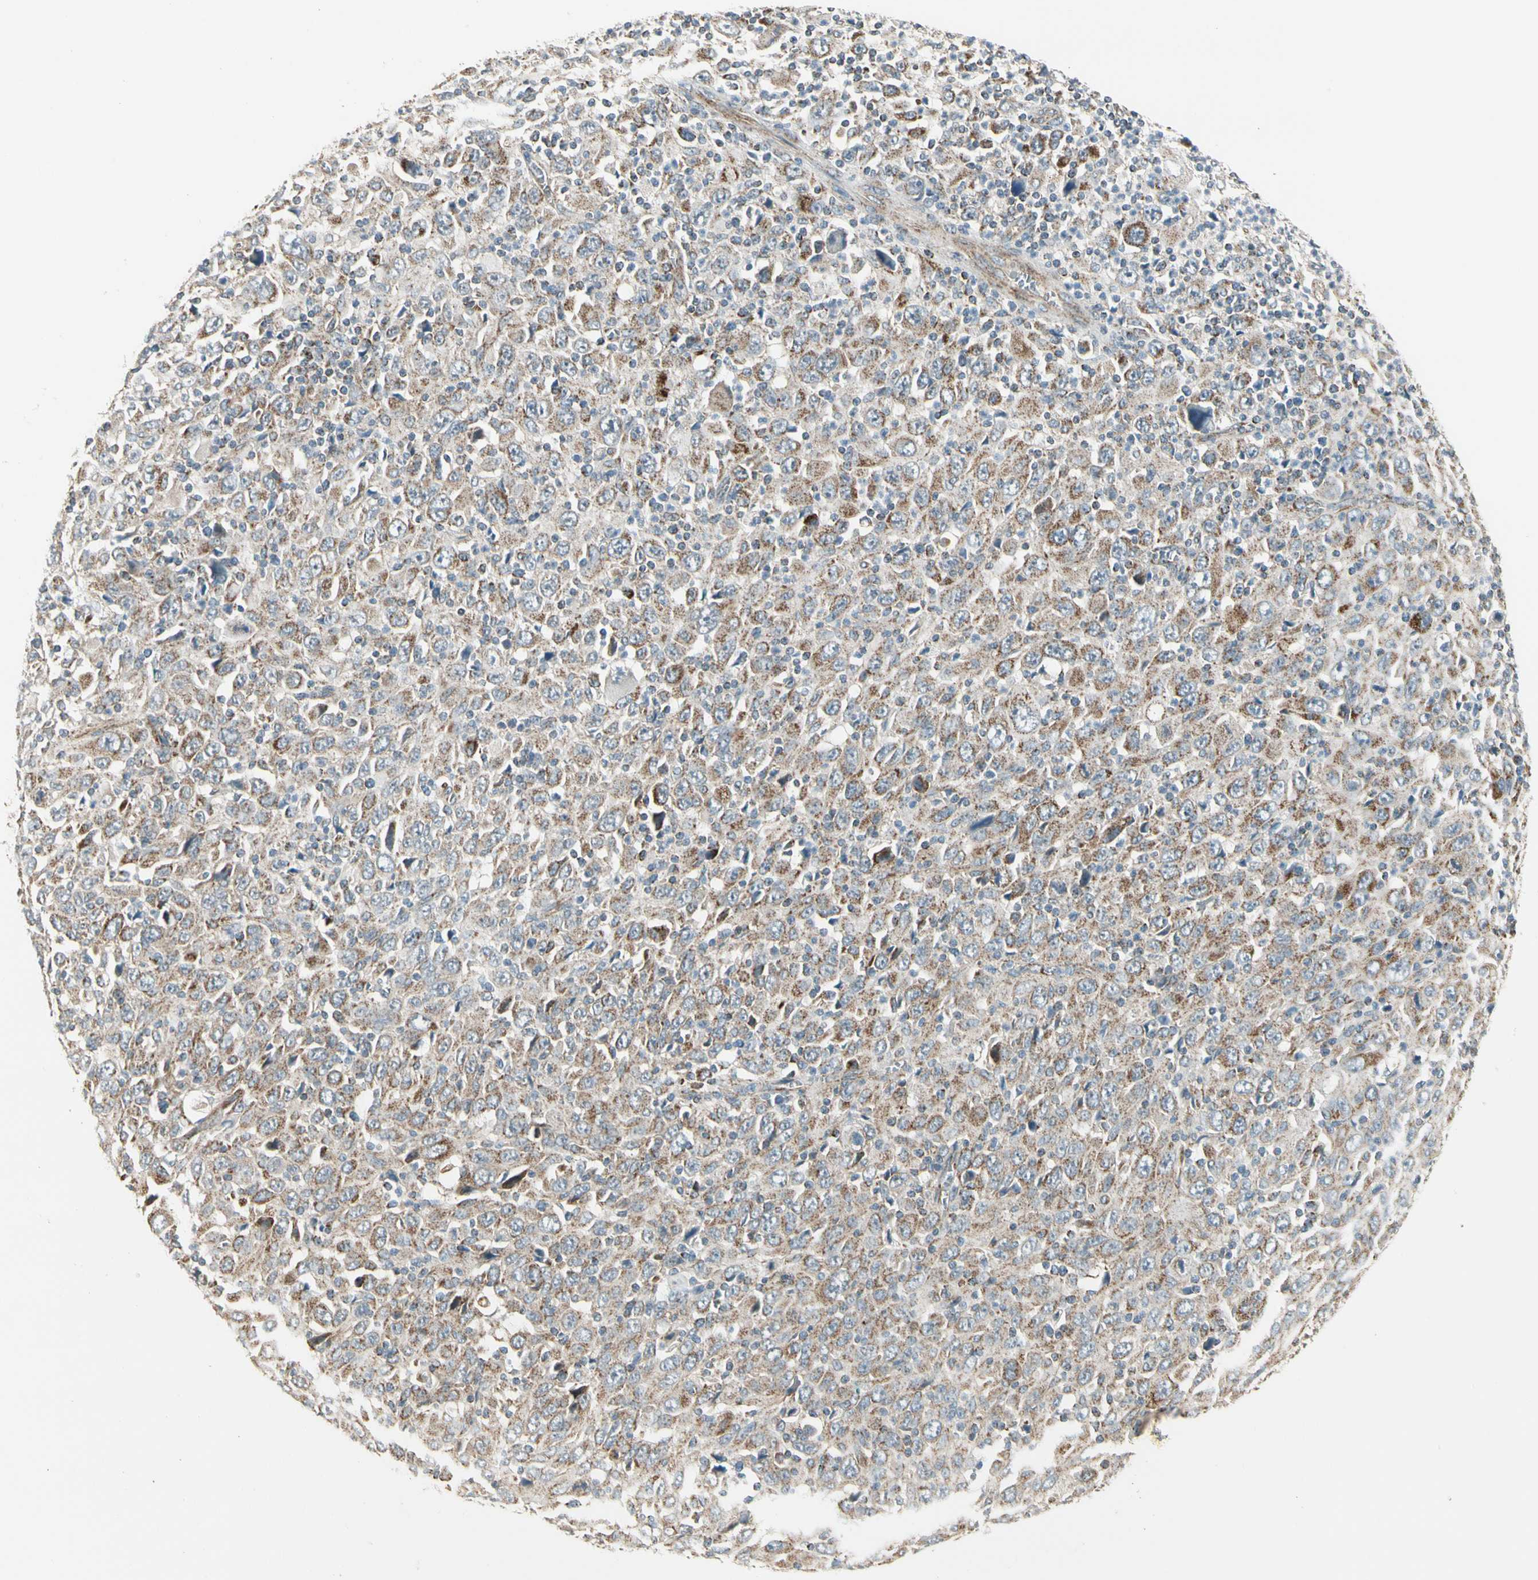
{"staining": {"intensity": "moderate", "quantity": ">75%", "location": "cytoplasmic/membranous"}, "tissue": "melanoma", "cell_type": "Tumor cells", "image_type": "cancer", "snomed": [{"axis": "morphology", "description": "Malignant melanoma, Metastatic site"}, {"axis": "topography", "description": "Skin"}], "caption": "Immunohistochemistry (IHC) of human malignant melanoma (metastatic site) shows medium levels of moderate cytoplasmic/membranous staining in about >75% of tumor cells. The staining was performed using DAB (3,3'-diaminobenzidine) to visualize the protein expression in brown, while the nuclei were stained in blue with hematoxylin (Magnification: 20x).", "gene": "EPHB3", "patient": {"sex": "female", "age": 56}}